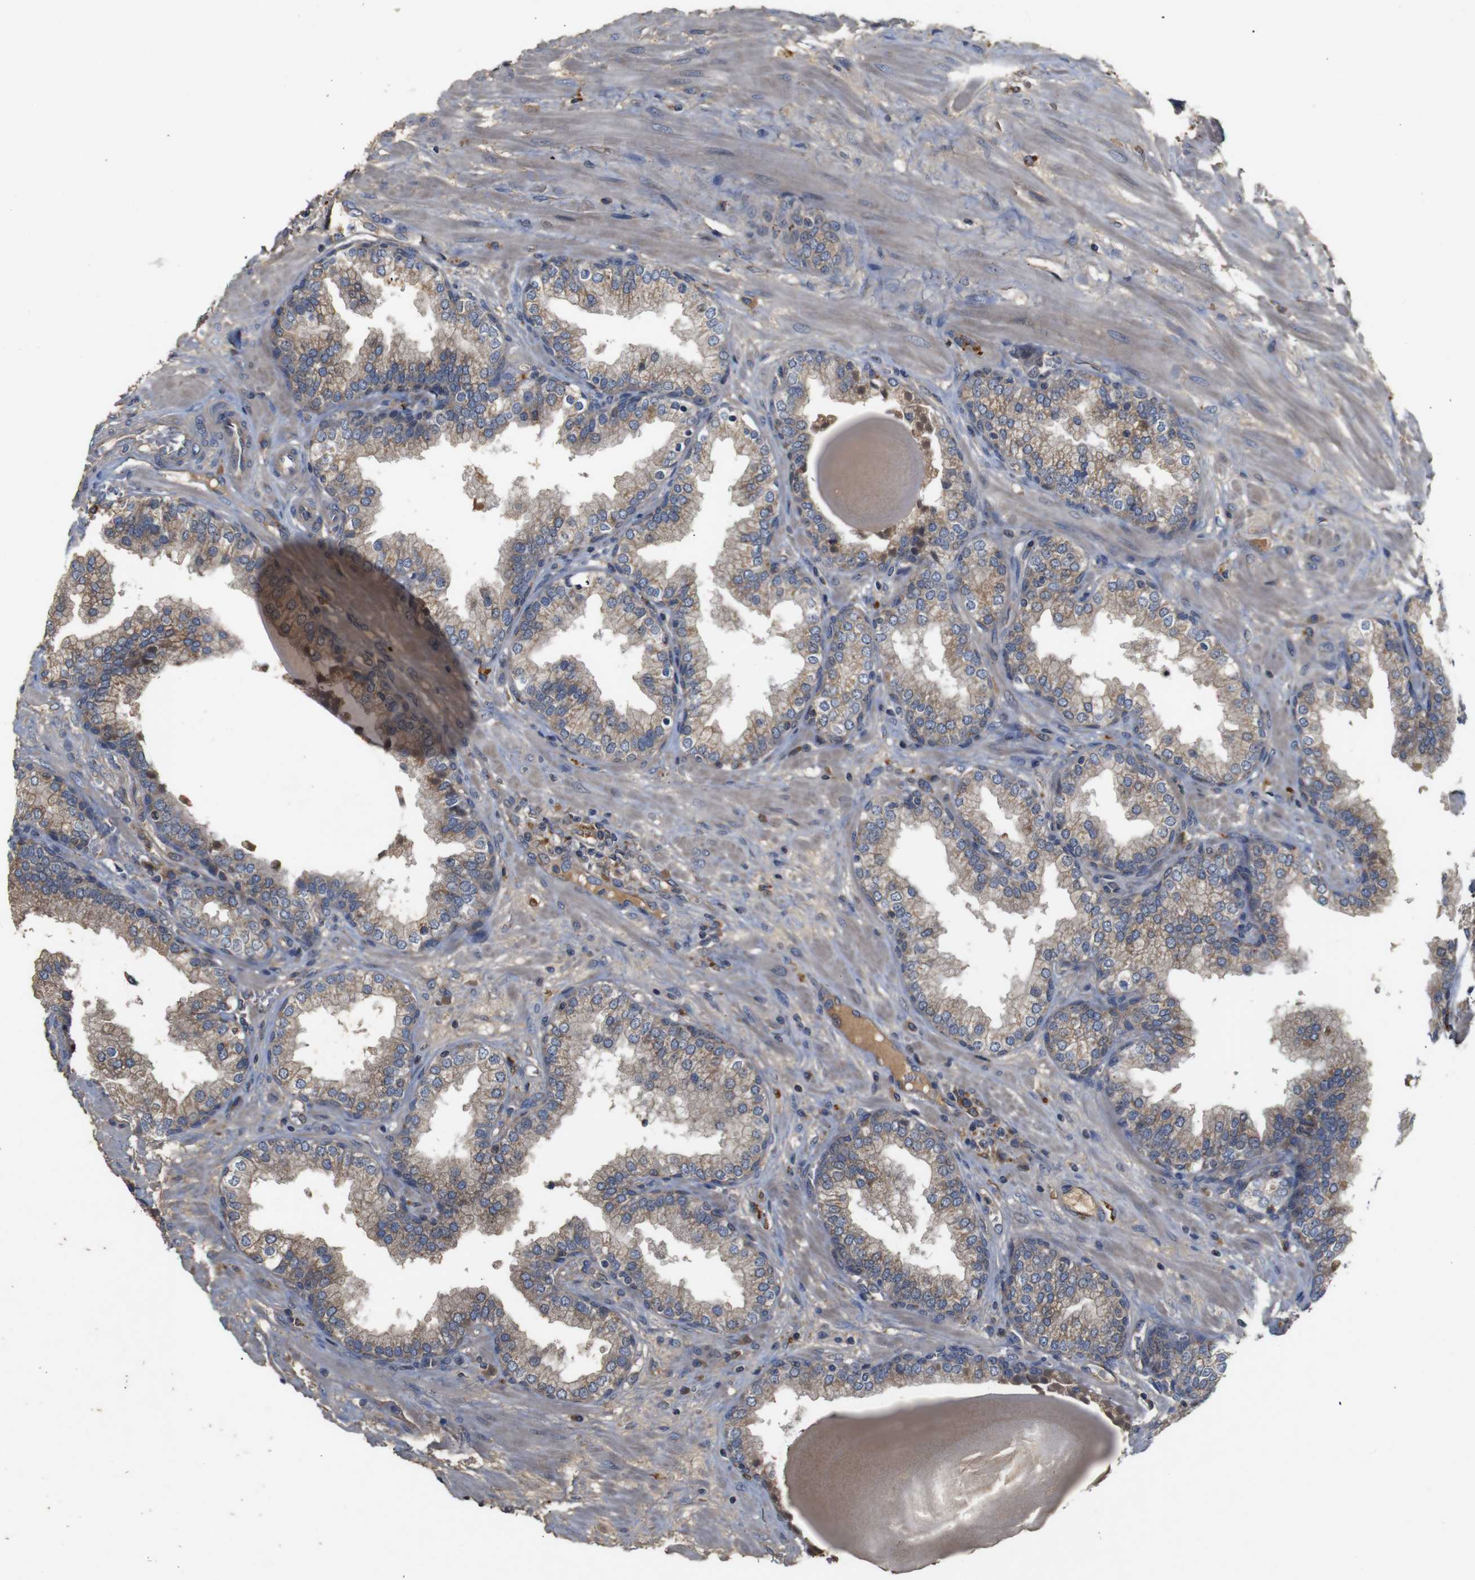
{"staining": {"intensity": "moderate", "quantity": ">75%", "location": "cytoplasmic/membranous"}, "tissue": "prostate", "cell_type": "Glandular cells", "image_type": "normal", "snomed": [{"axis": "morphology", "description": "Normal tissue, NOS"}, {"axis": "topography", "description": "Prostate"}], "caption": "High-magnification brightfield microscopy of benign prostate stained with DAB (3,3'-diaminobenzidine) (brown) and counterstained with hematoxylin (blue). glandular cells exhibit moderate cytoplasmic/membranous staining is present in approximately>75% of cells.", "gene": "PTPN1", "patient": {"sex": "male", "age": 51}}